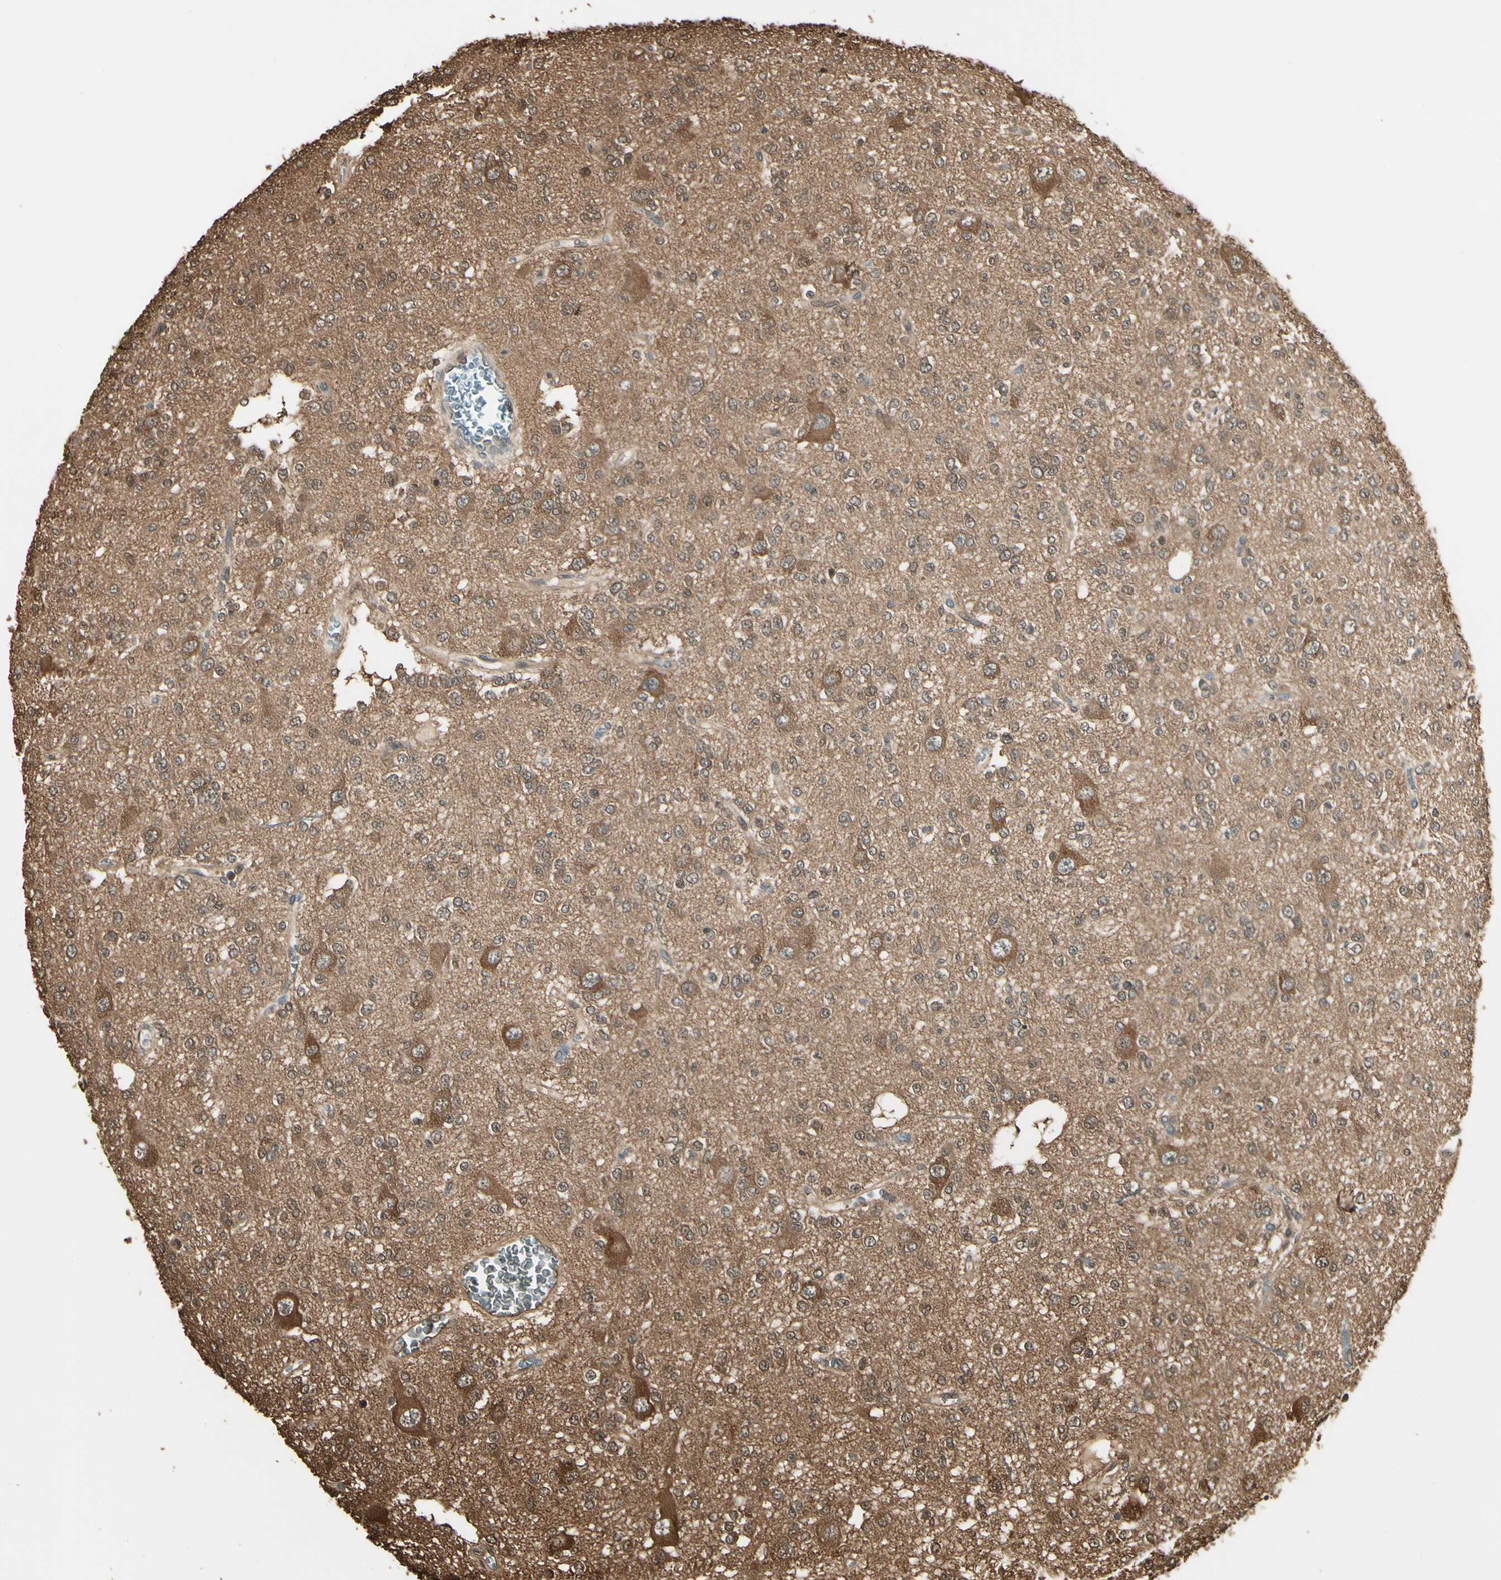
{"staining": {"intensity": "moderate", "quantity": ">75%", "location": "cytoplasmic/membranous"}, "tissue": "glioma", "cell_type": "Tumor cells", "image_type": "cancer", "snomed": [{"axis": "morphology", "description": "Glioma, malignant, Low grade"}, {"axis": "topography", "description": "Brain"}], "caption": "Human low-grade glioma (malignant) stained with a brown dye demonstrates moderate cytoplasmic/membranous positive staining in about >75% of tumor cells.", "gene": "YWHAE", "patient": {"sex": "male", "age": 38}}